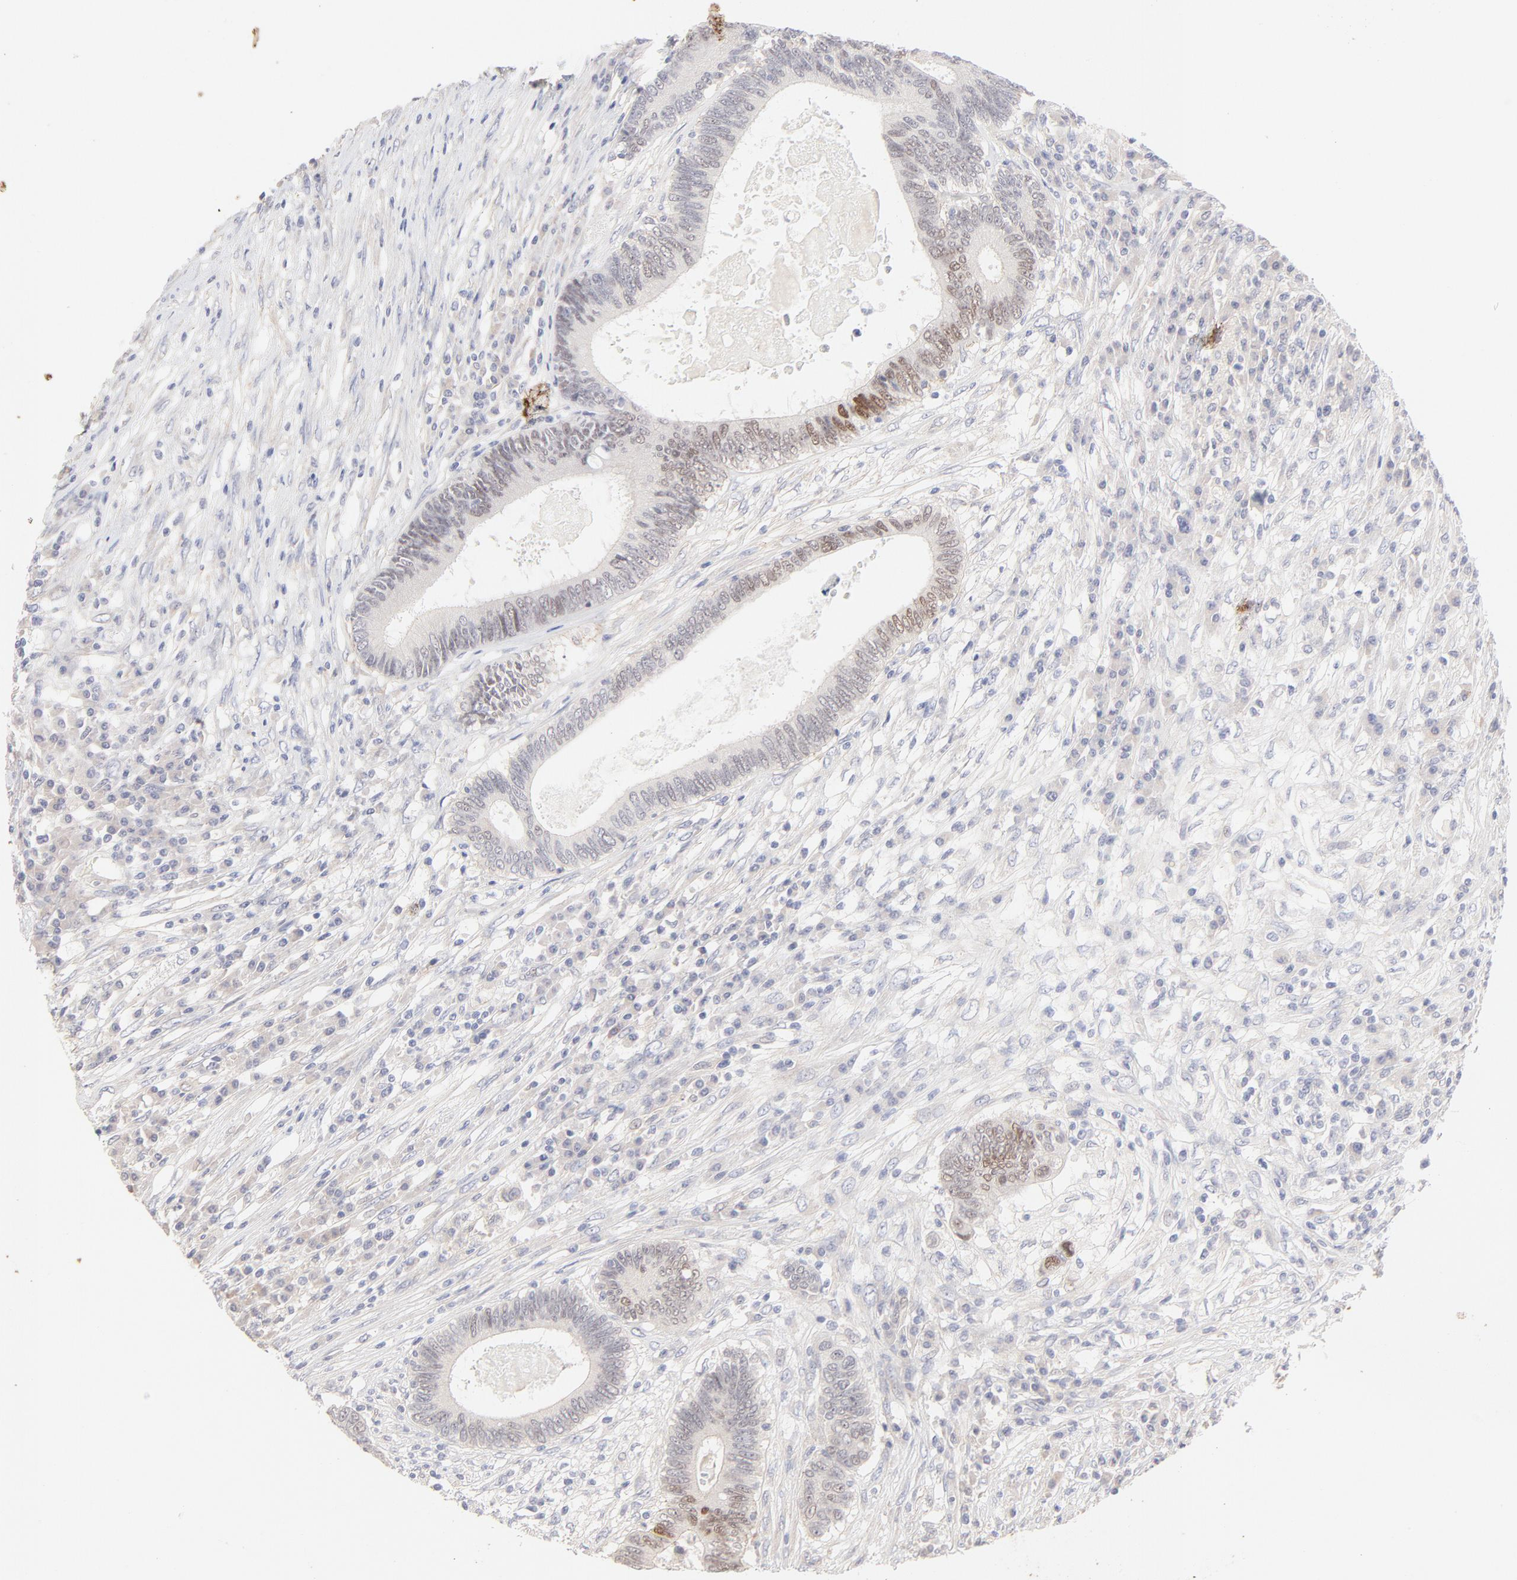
{"staining": {"intensity": "weak", "quantity": "25%-75%", "location": "nuclear"}, "tissue": "colorectal cancer", "cell_type": "Tumor cells", "image_type": "cancer", "snomed": [{"axis": "morphology", "description": "Adenocarcinoma, NOS"}, {"axis": "topography", "description": "Colon"}], "caption": "About 25%-75% of tumor cells in adenocarcinoma (colorectal) show weak nuclear protein positivity as visualized by brown immunohistochemical staining.", "gene": "ELF3", "patient": {"sex": "female", "age": 78}}